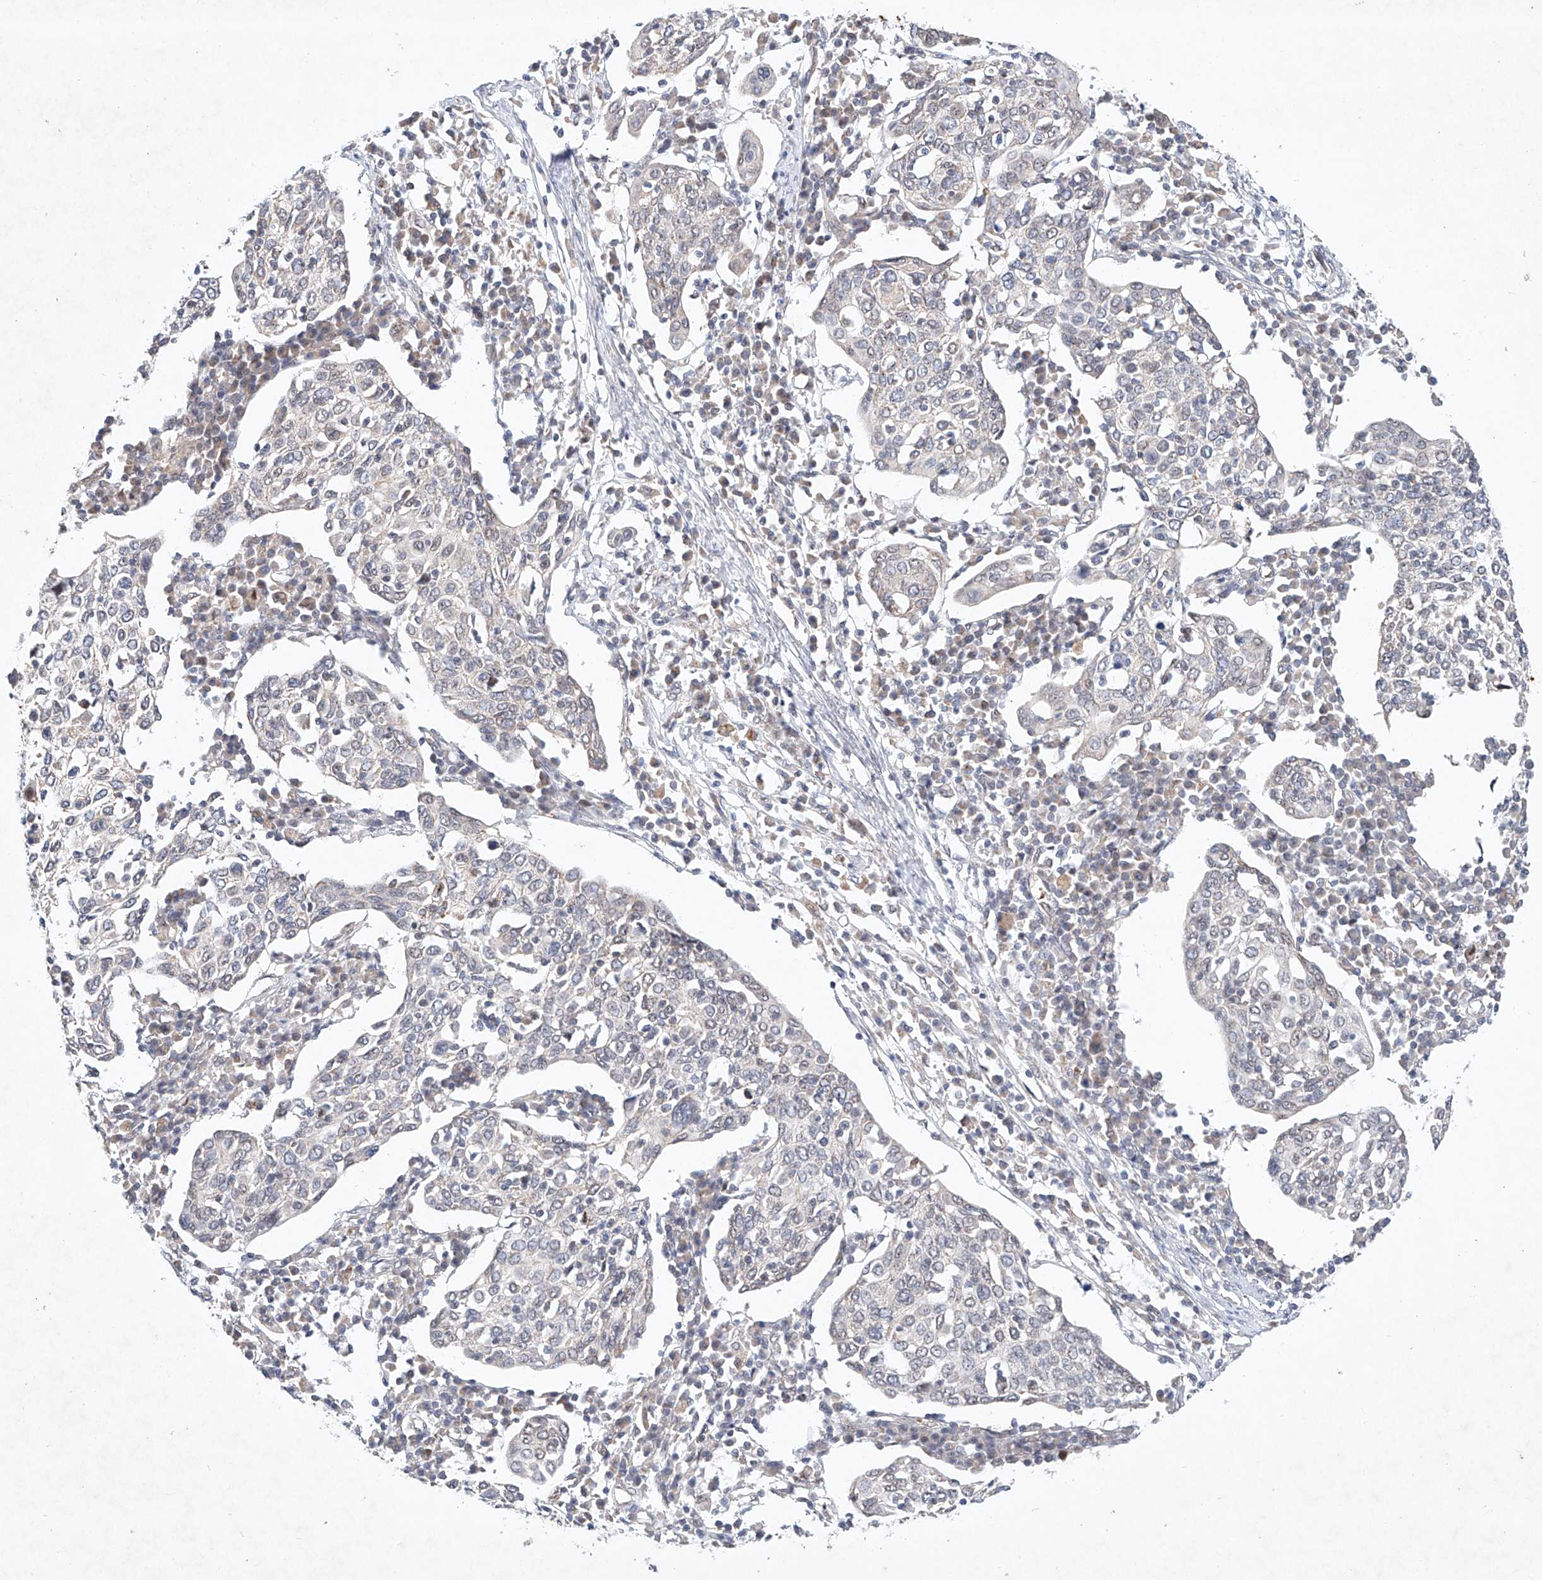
{"staining": {"intensity": "negative", "quantity": "none", "location": "none"}, "tissue": "cervical cancer", "cell_type": "Tumor cells", "image_type": "cancer", "snomed": [{"axis": "morphology", "description": "Squamous cell carcinoma, NOS"}, {"axis": "topography", "description": "Cervix"}], "caption": "The immunohistochemistry (IHC) photomicrograph has no significant expression in tumor cells of cervical cancer (squamous cell carcinoma) tissue. (DAB immunohistochemistry (IHC) visualized using brightfield microscopy, high magnification).", "gene": "FASTK", "patient": {"sex": "female", "age": 40}}